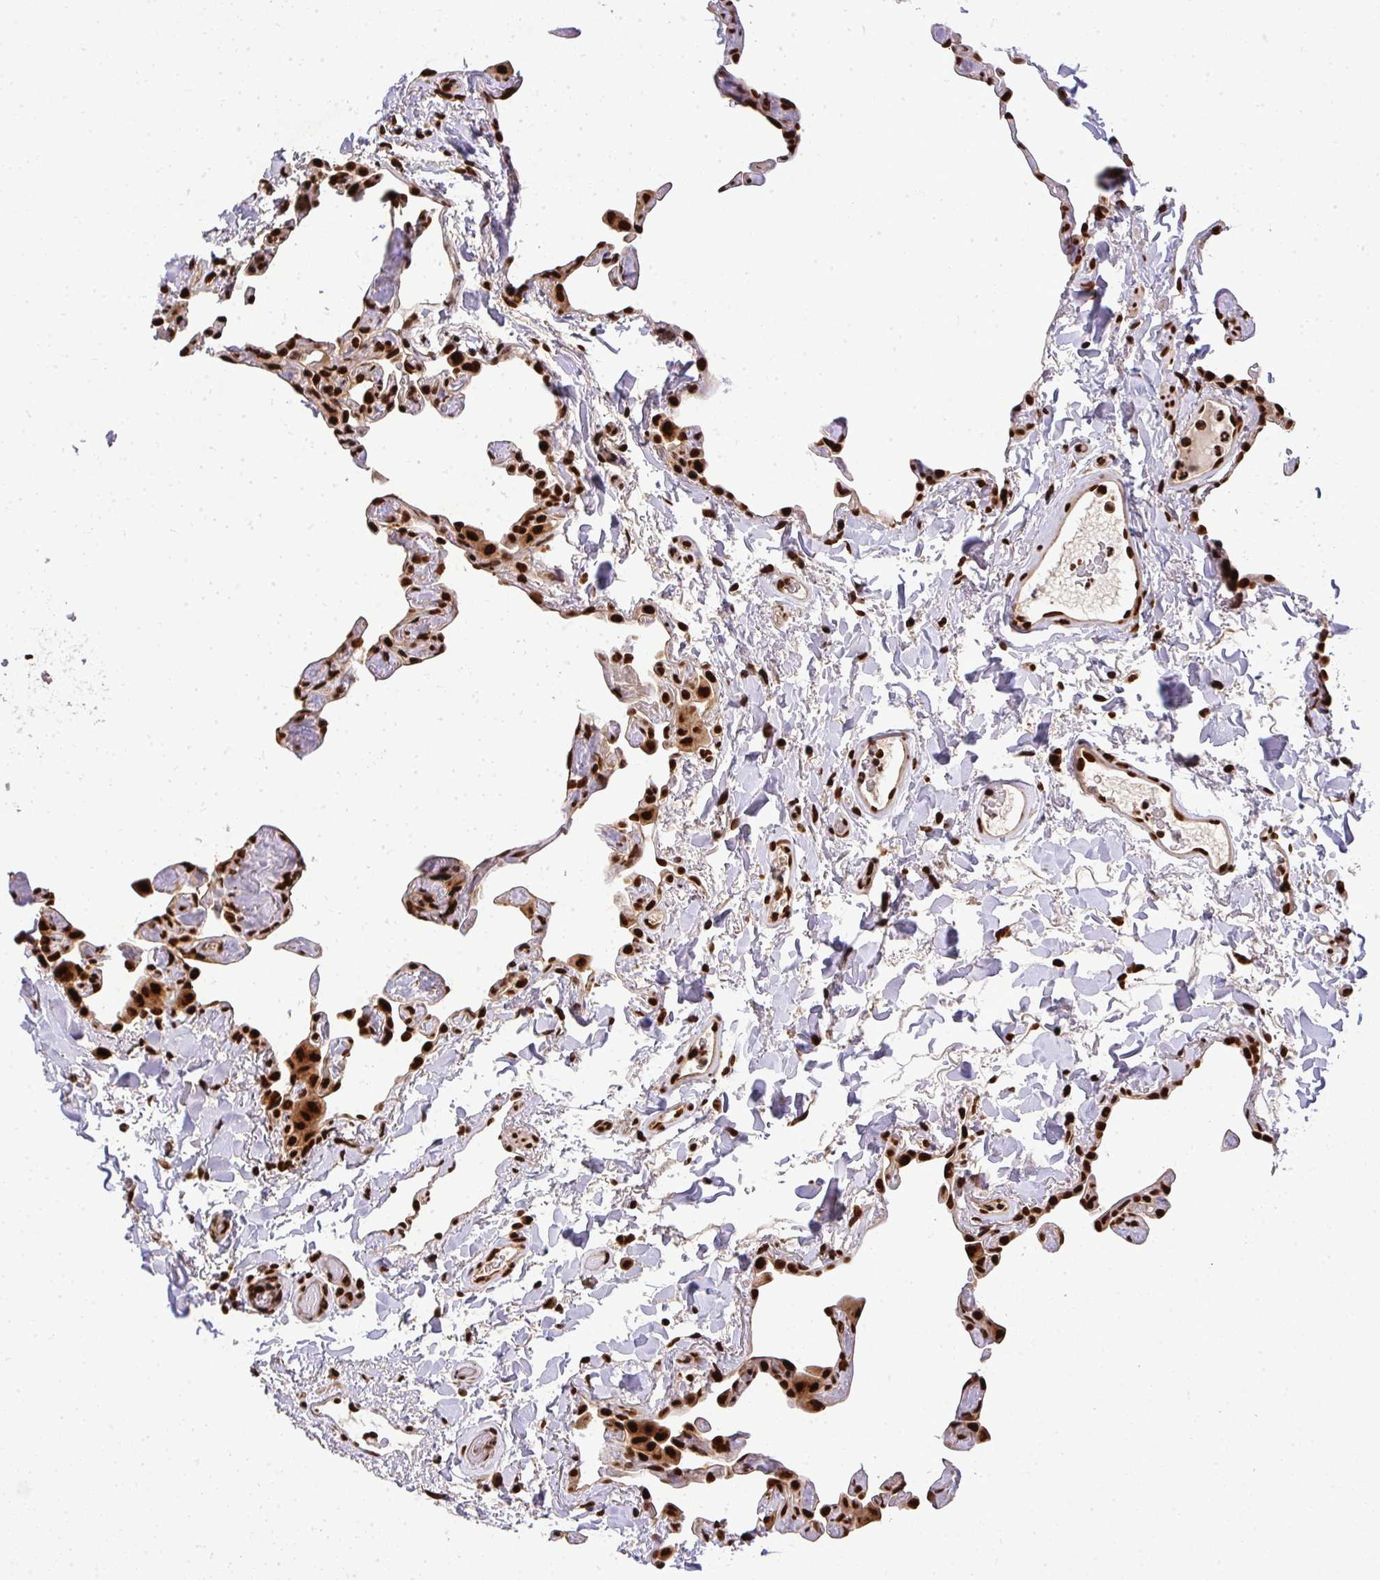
{"staining": {"intensity": "strong", "quantity": ">75%", "location": "nuclear"}, "tissue": "lung", "cell_type": "Alveolar cells", "image_type": "normal", "snomed": [{"axis": "morphology", "description": "Normal tissue, NOS"}, {"axis": "topography", "description": "Lung"}], "caption": "There is high levels of strong nuclear positivity in alveolar cells of unremarkable lung, as demonstrated by immunohistochemical staining (brown color).", "gene": "U2AF1L4", "patient": {"sex": "male", "age": 65}}